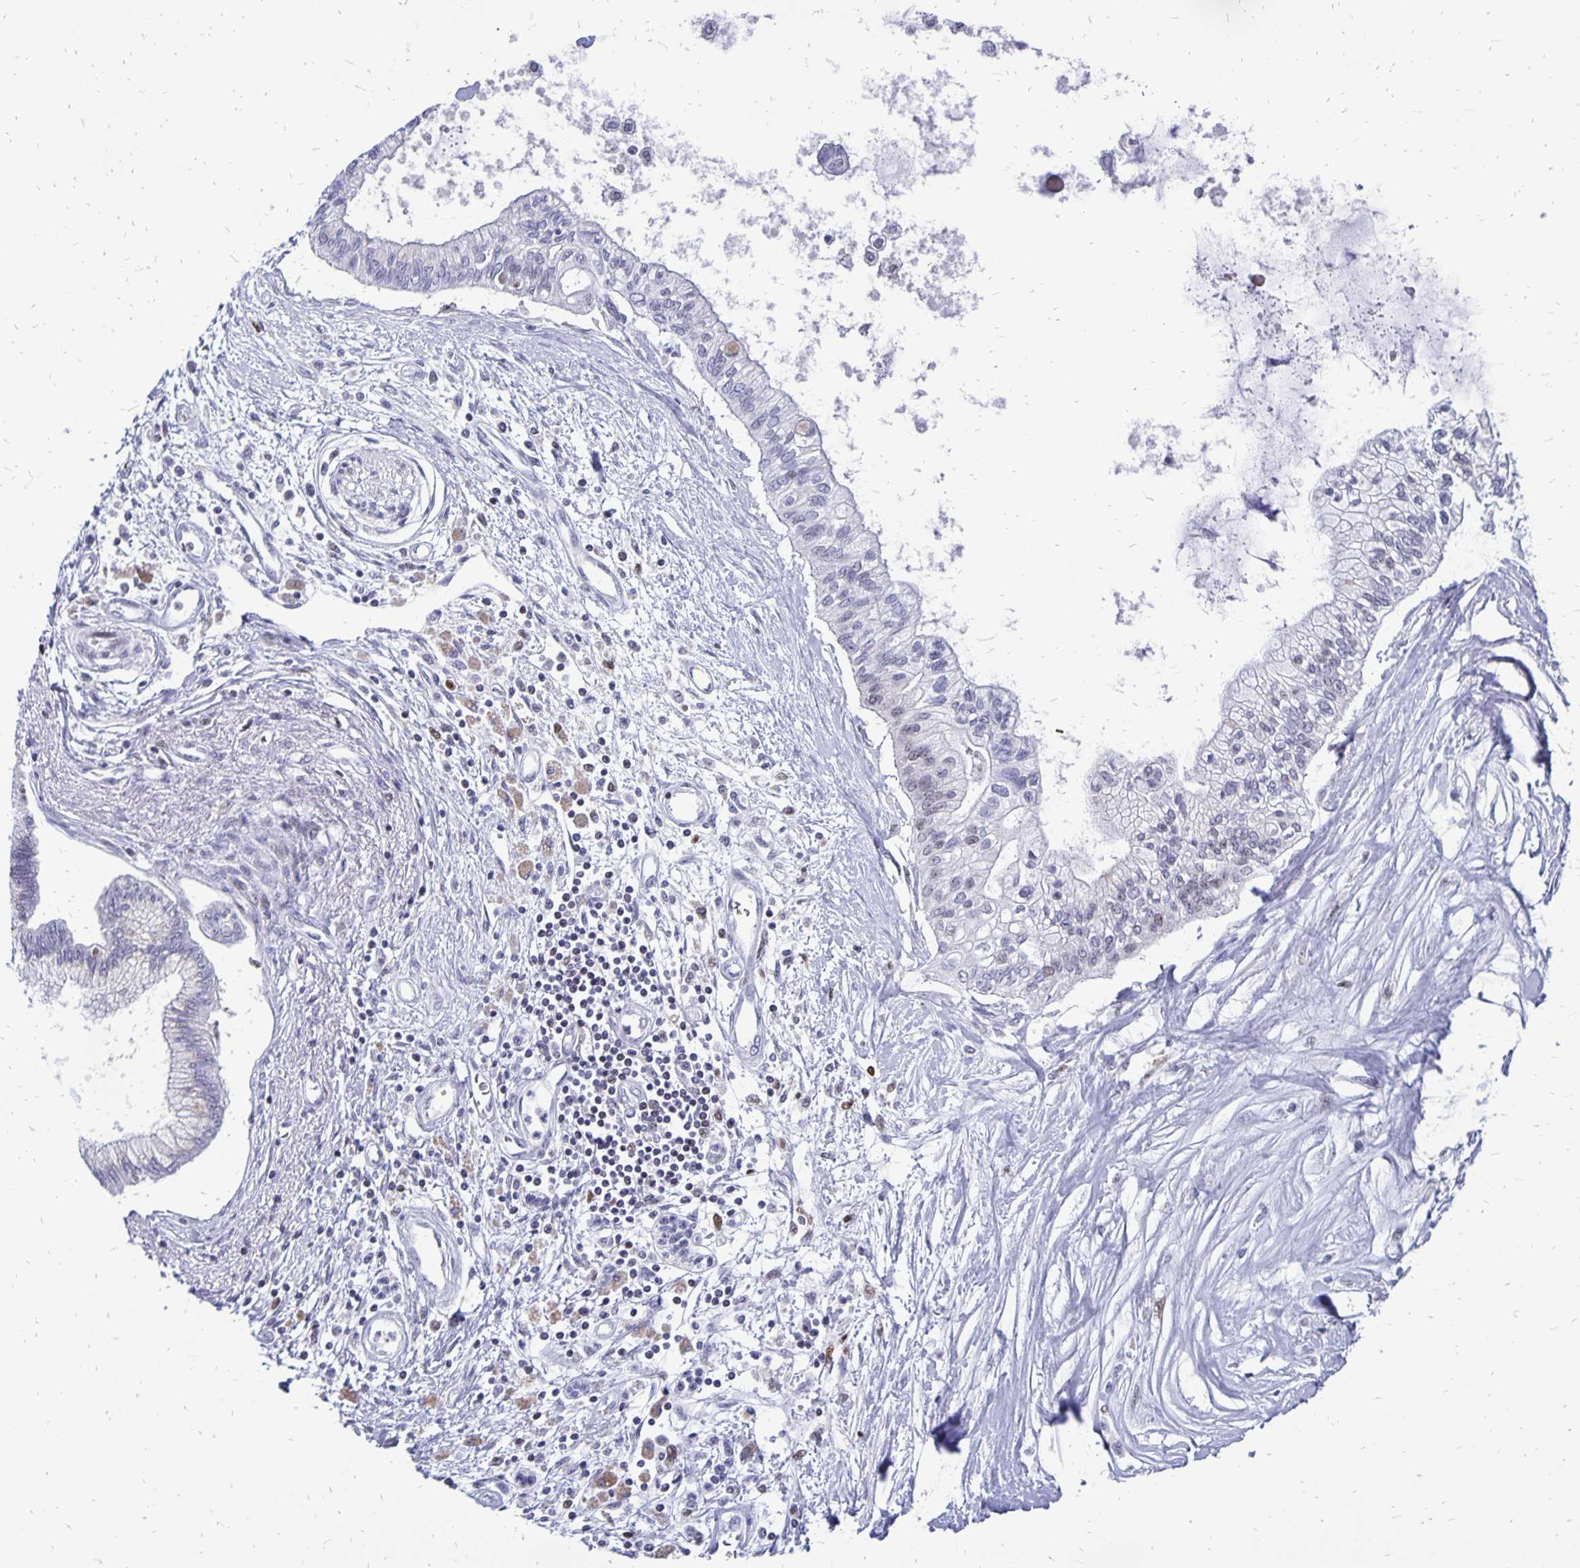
{"staining": {"intensity": "negative", "quantity": "none", "location": "none"}, "tissue": "pancreatic cancer", "cell_type": "Tumor cells", "image_type": "cancer", "snomed": [{"axis": "morphology", "description": "Adenocarcinoma, NOS"}, {"axis": "topography", "description": "Pancreas"}], "caption": "DAB immunohistochemical staining of human pancreatic cancer (adenocarcinoma) displays no significant staining in tumor cells.", "gene": "DCK", "patient": {"sex": "female", "age": 77}}